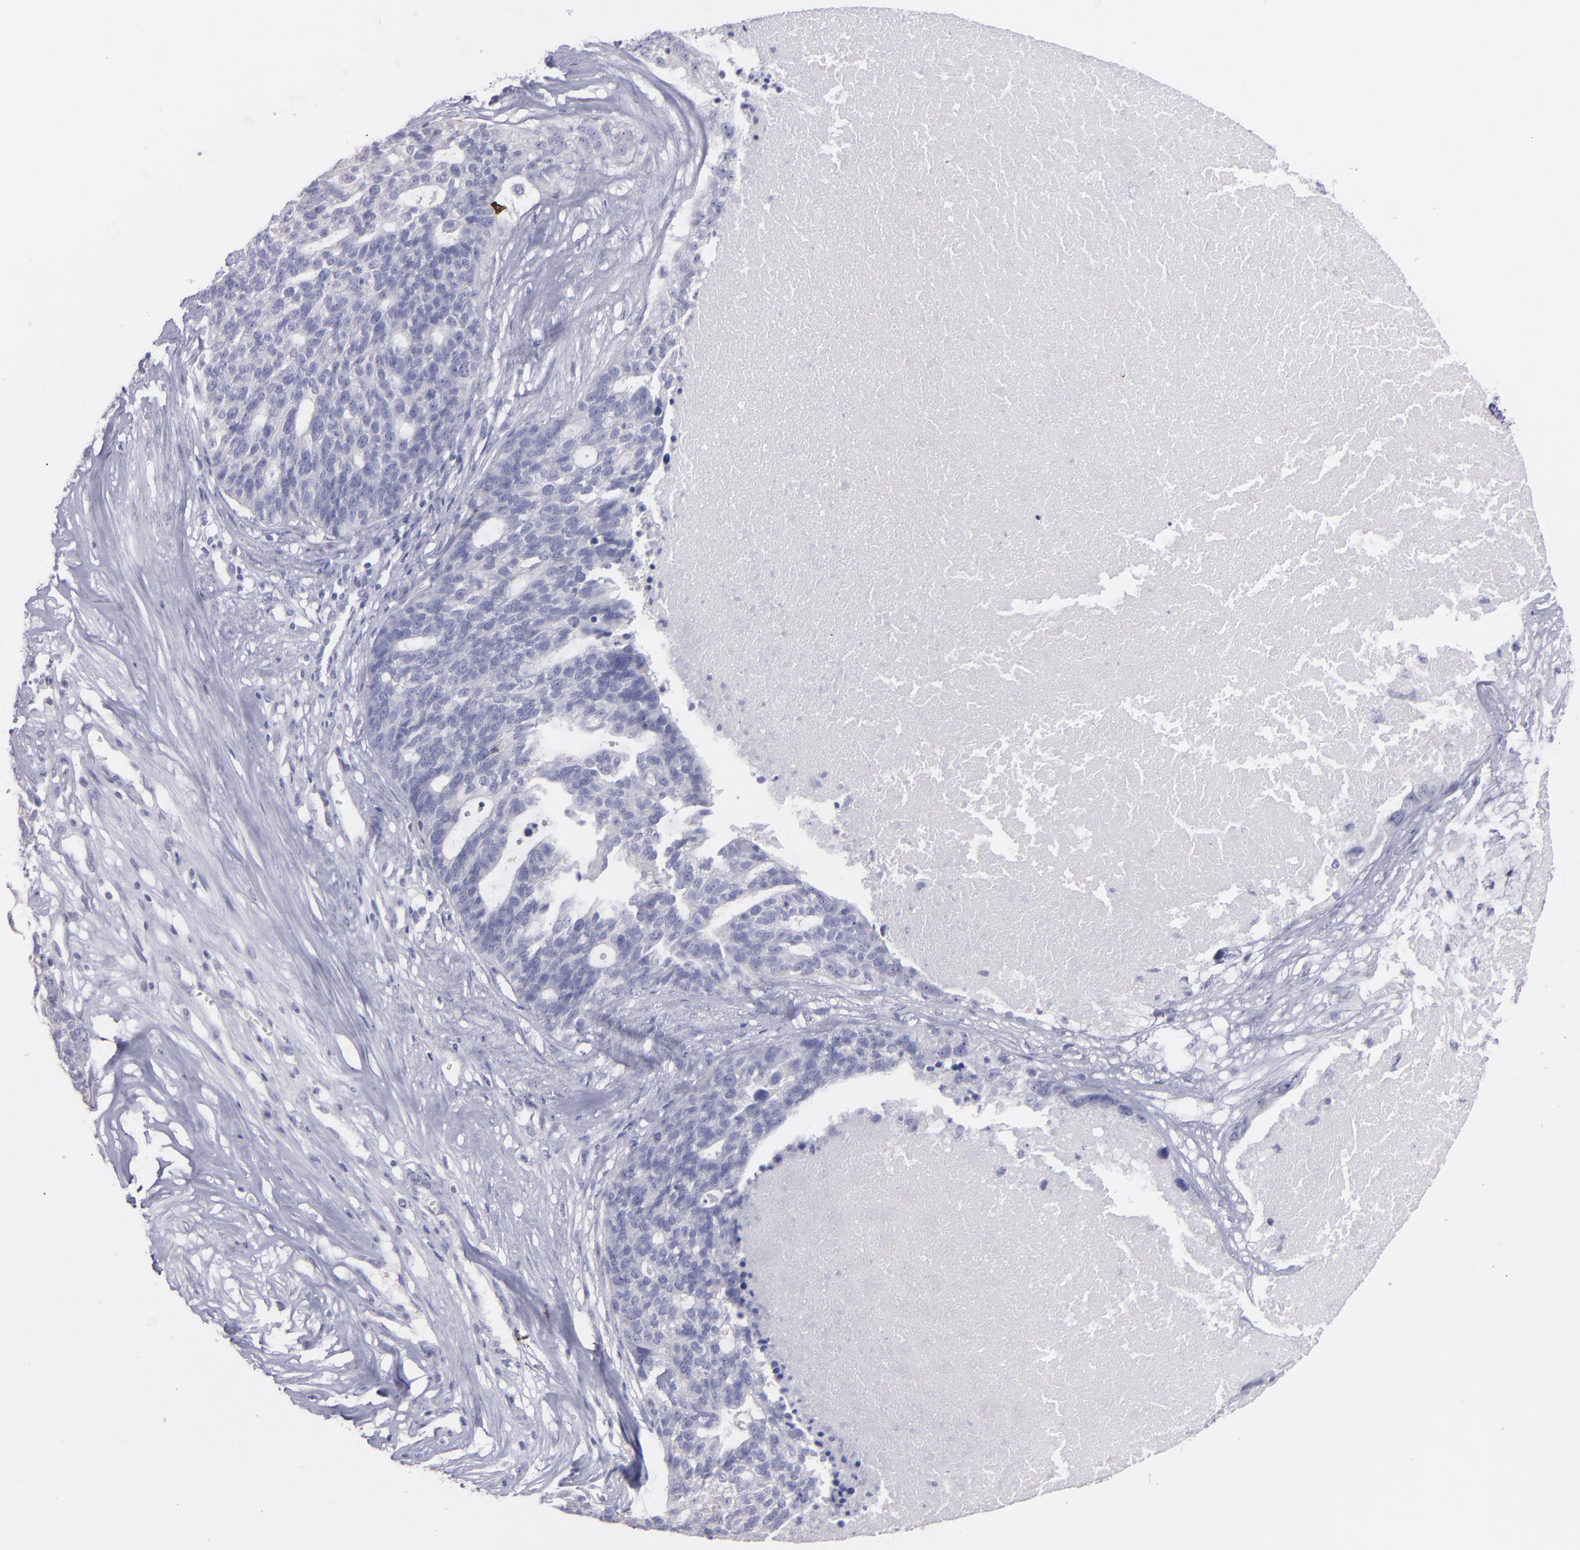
{"staining": {"intensity": "negative", "quantity": "none", "location": "none"}, "tissue": "ovarian cancer", "cell_type": "Tumor cells", "image_type": "cancer", "snomed": [{"axis": "morphology", "description": "Cystadenocarcinoma, serous, NOS"}, {"axis": "topography", "description": "Ovary"}], "caption": "An immunohistochemistry image of serous cystadenocarcinoma (ovarian) is shown. There is no staining in tumor cells of serous cystadenocarcinoma (ovarian). (DAB immunohistochemistry, high magnification).", "gene": "SNAP25", "patient": {"sex": "female", "age": 59}}